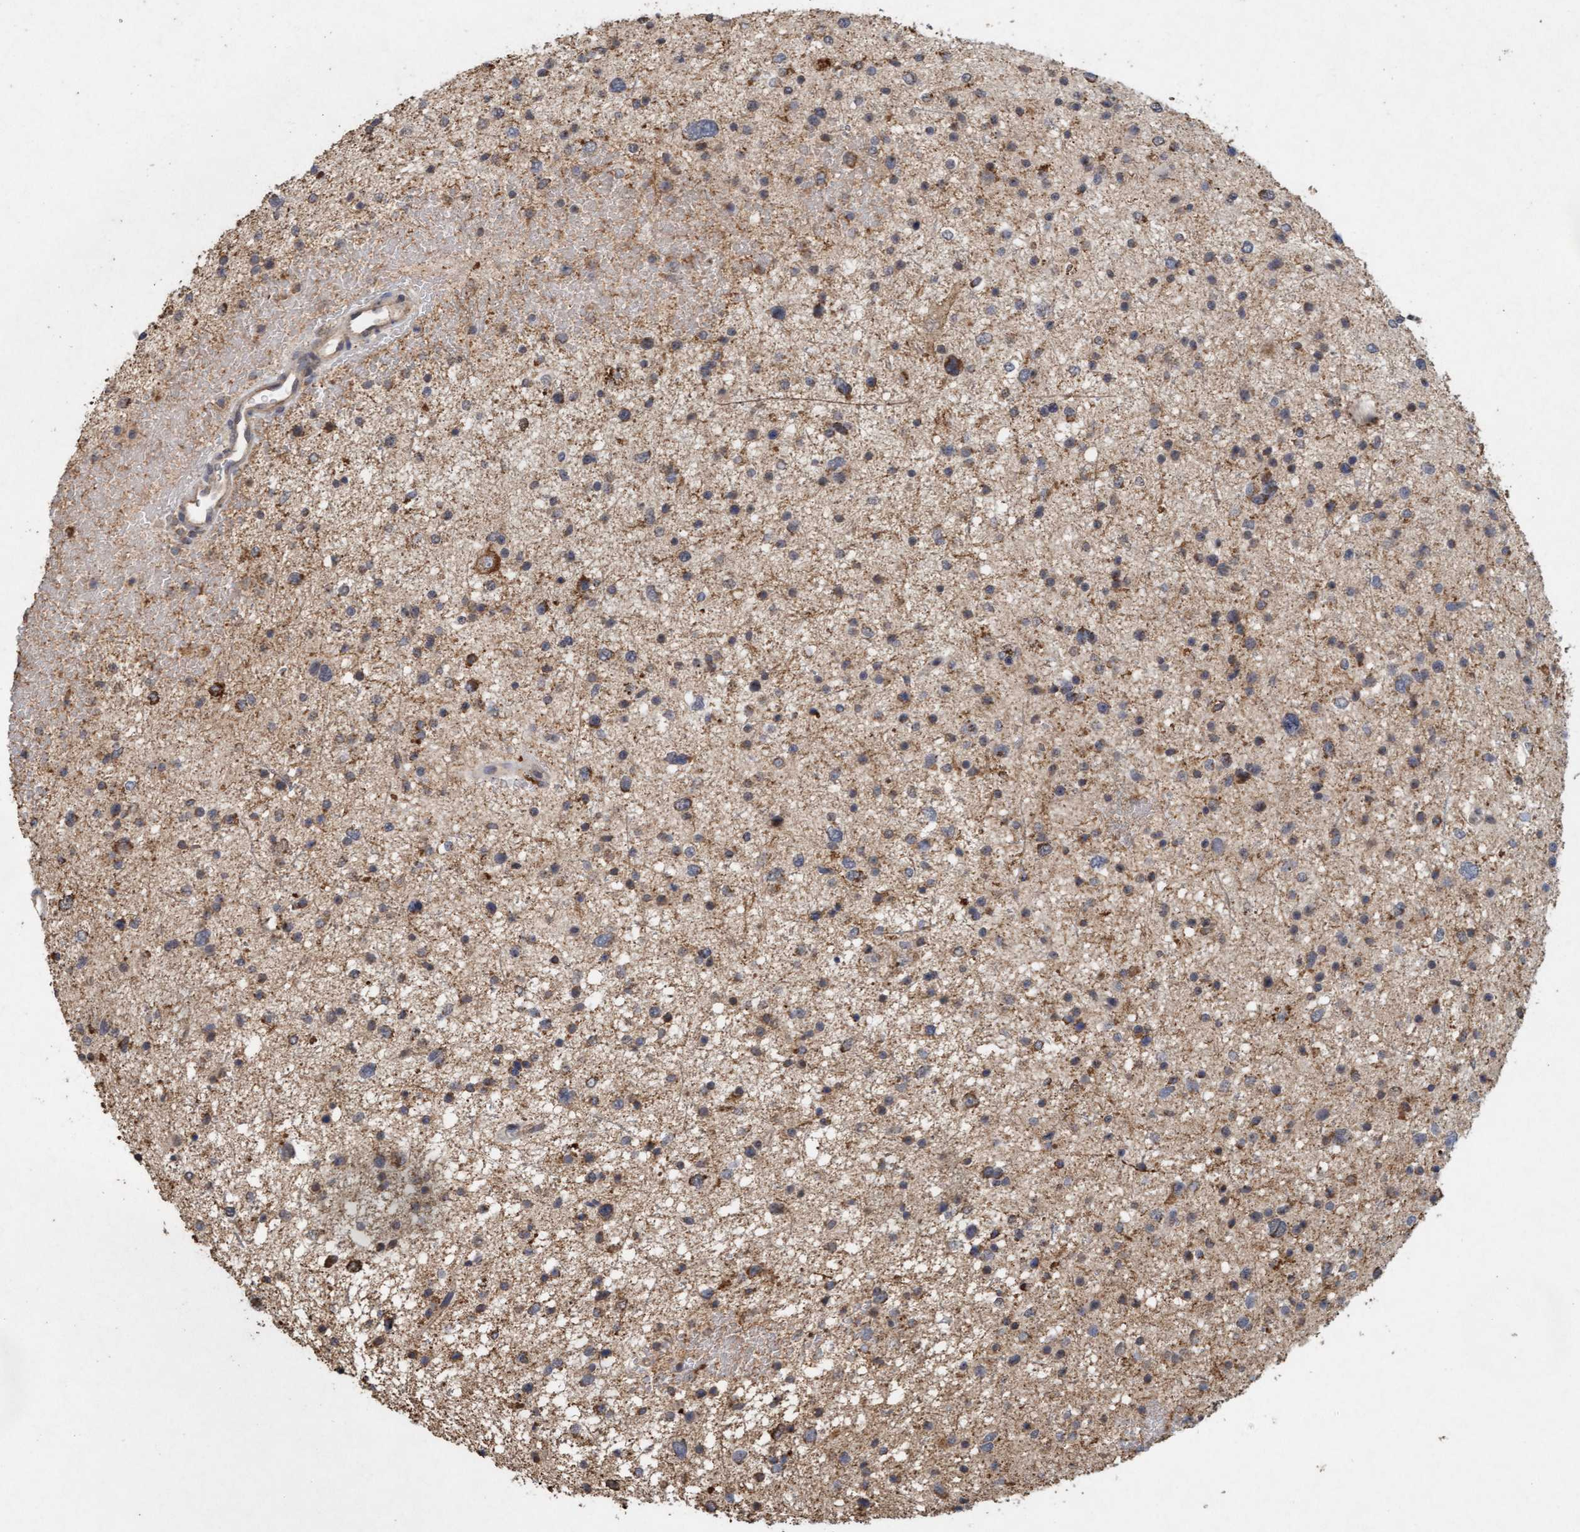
{"staining": {"intensity": "weak", "quantity": "<25%", "location": "cytoplasmic/membranous"}, "tissue": "glioma", "cell_type": "Tumor cells", "image_type": "cancer", "snomed": [{"axis": "morphology", "description": "Glioma, malignant, Low grade"}, {"axis": "topography", "description": "Brain"}], "caption": "Immunohistochemistry of human low-grade glioma (malignant) shows no expression in tumor cells. Brightfield microscopy of immunohistochemistry stained with DAB (brown) and hematoxylin (blue), captured at high magnification.", "gene": "VSIG8", "patient": {"sex": "female", "age": 37}}